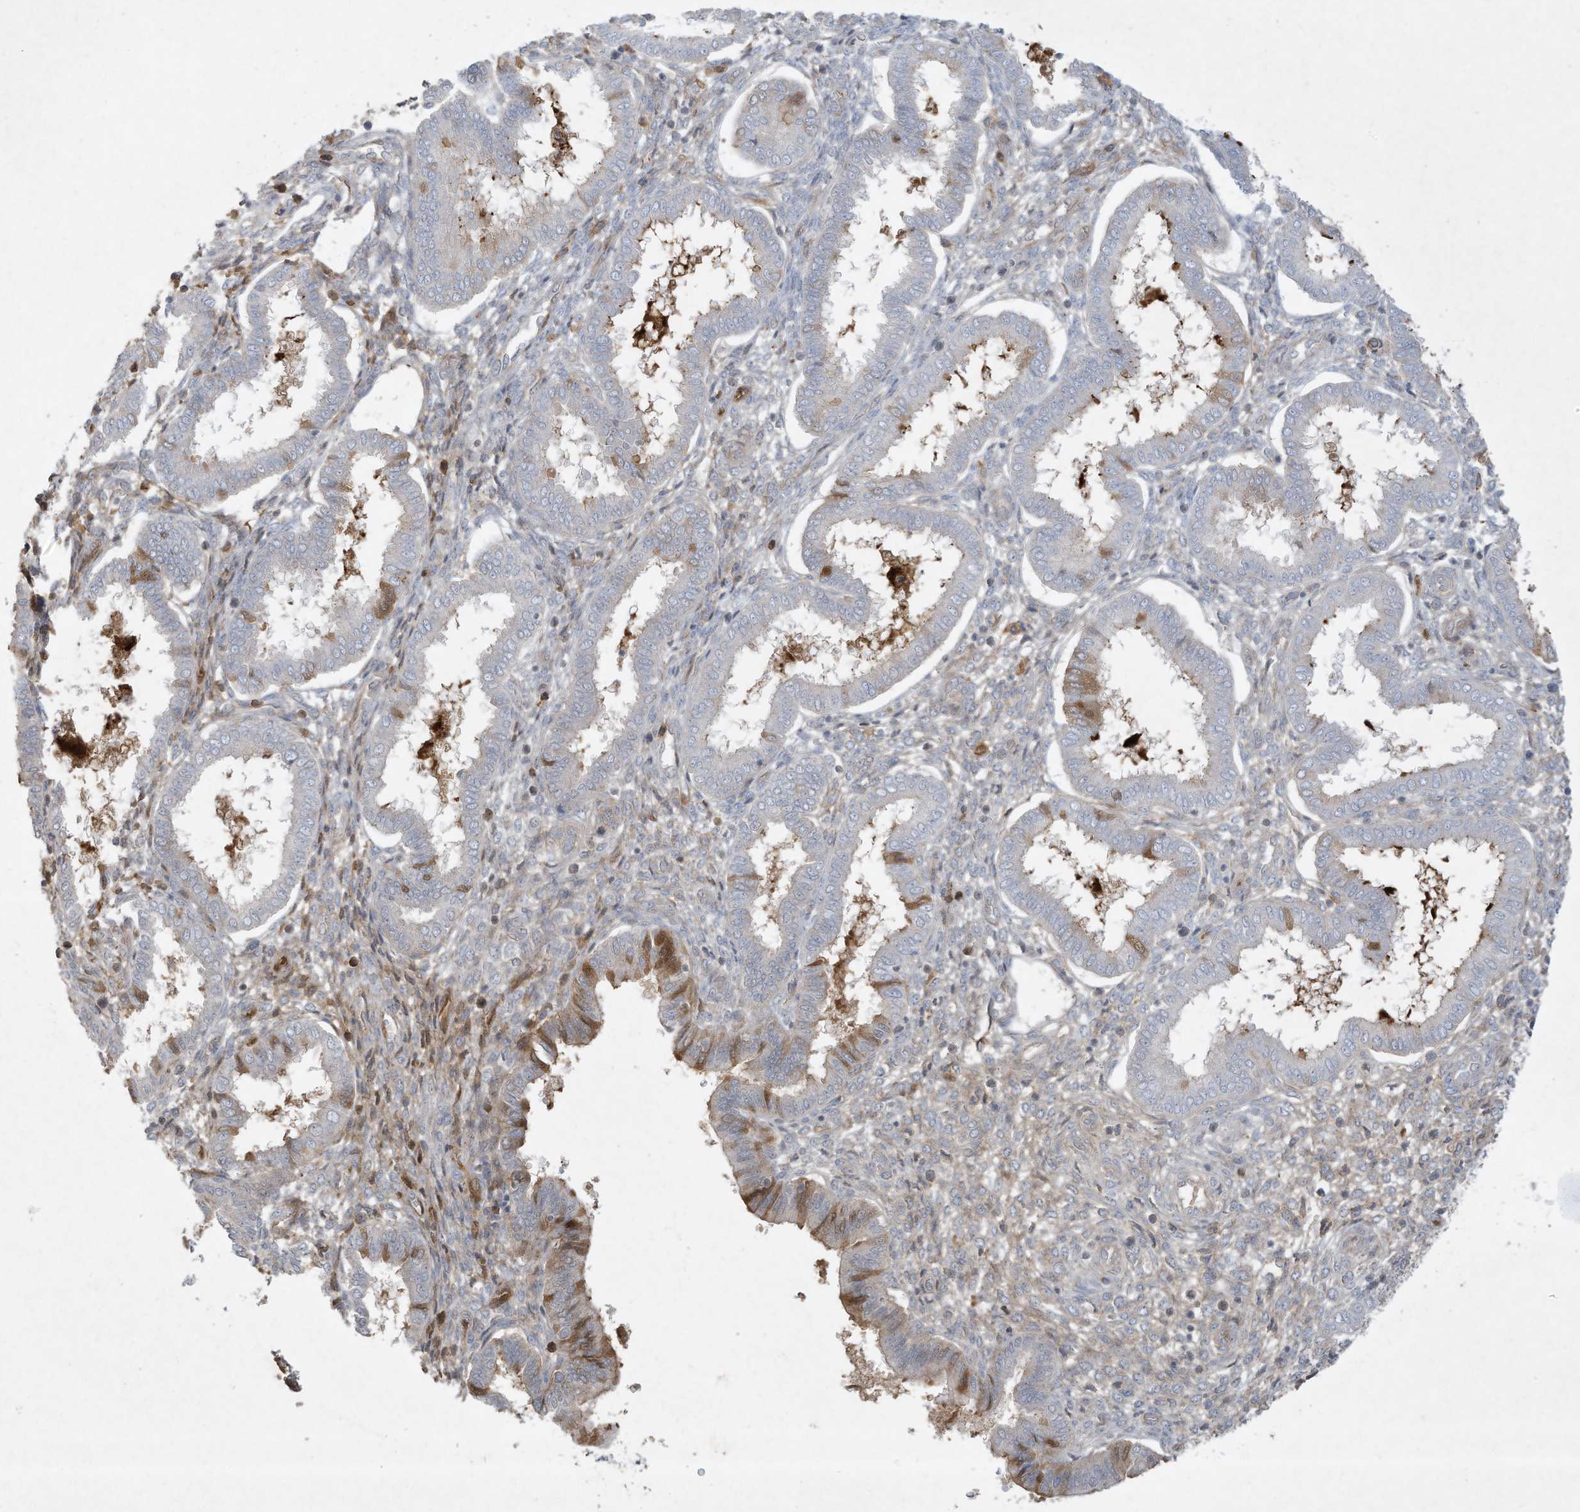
{"staining": {"intensity": "moderate", "quantity": "<25%", "location": "cytoplasmic/membranous"}, "tissue": "endometrium", "cell_type": "Cells in endometrial stroma", "image_type": "normal", "snomed": [{"axis": "morphology", "description": "Normal tissue, NOS"}, {"axis": "topography", "description": "Endometrium"}], "caption": "Endometrium stained with DAB (3,3'-diaminobenzidine) immunohistochemistry reveals low levels of moderate cytoplasmic/membranous expression in about <25% of cells in endometrial stroma.", "gene": "FETUB", "patient": {"sex": "female", "age": 24}}